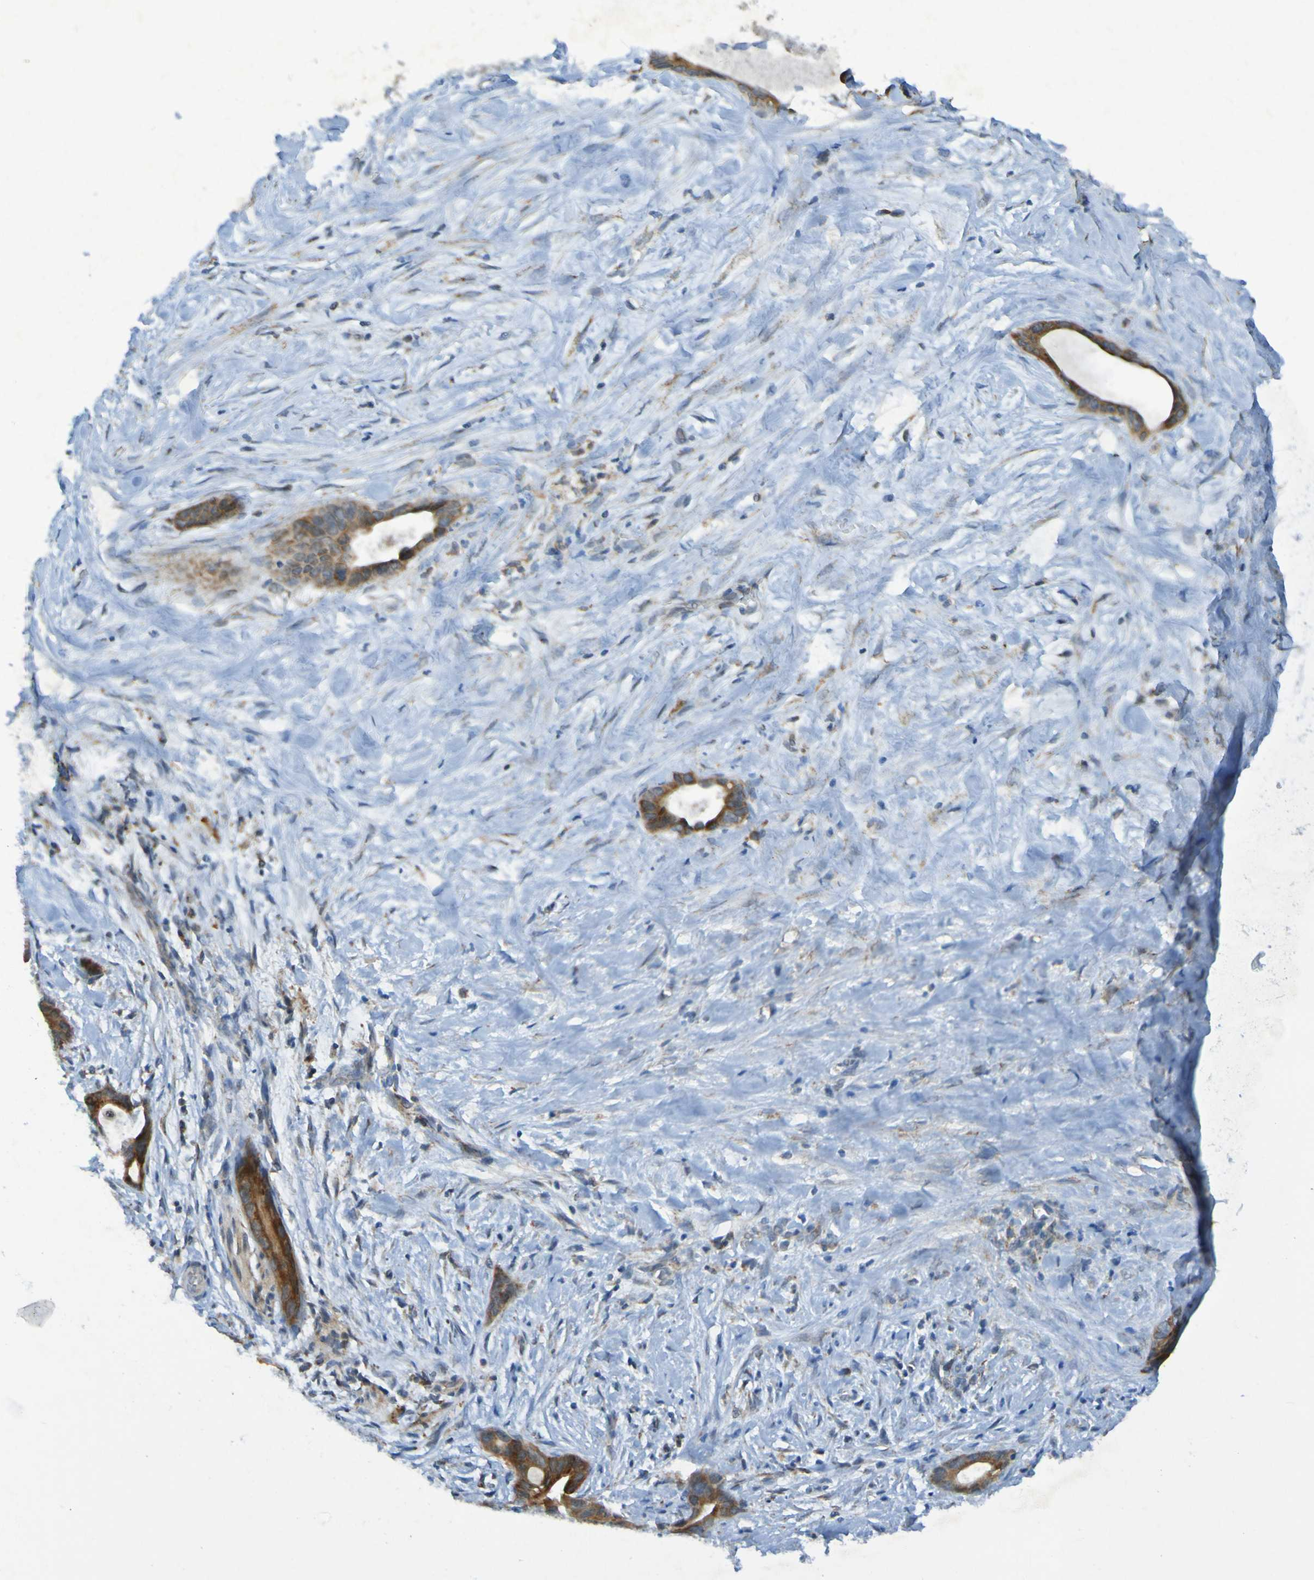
{"staining": {"intensity": "strong", "quantity": ">75%", "location": "cytoplasmic/membranous"}, "tissue": "liver cancer", "cell_type": "Tumor cells", "image_type": "cancer", "snomed": [{"axis": "morphology", "description": "Cholangiocarcinoma"}, {"axis": "topography", "description": "Liver"}], "caption": "IHC (DAB (3,3'-diaminobenzidine)) staining of human liver cholangiocarcinoma exhibits strong cytoplasmic/membranous protein expression in approximately >75% of tumor cells.", "gene": "CCDC51", "patient": {"sex": "female", "age": 55}}